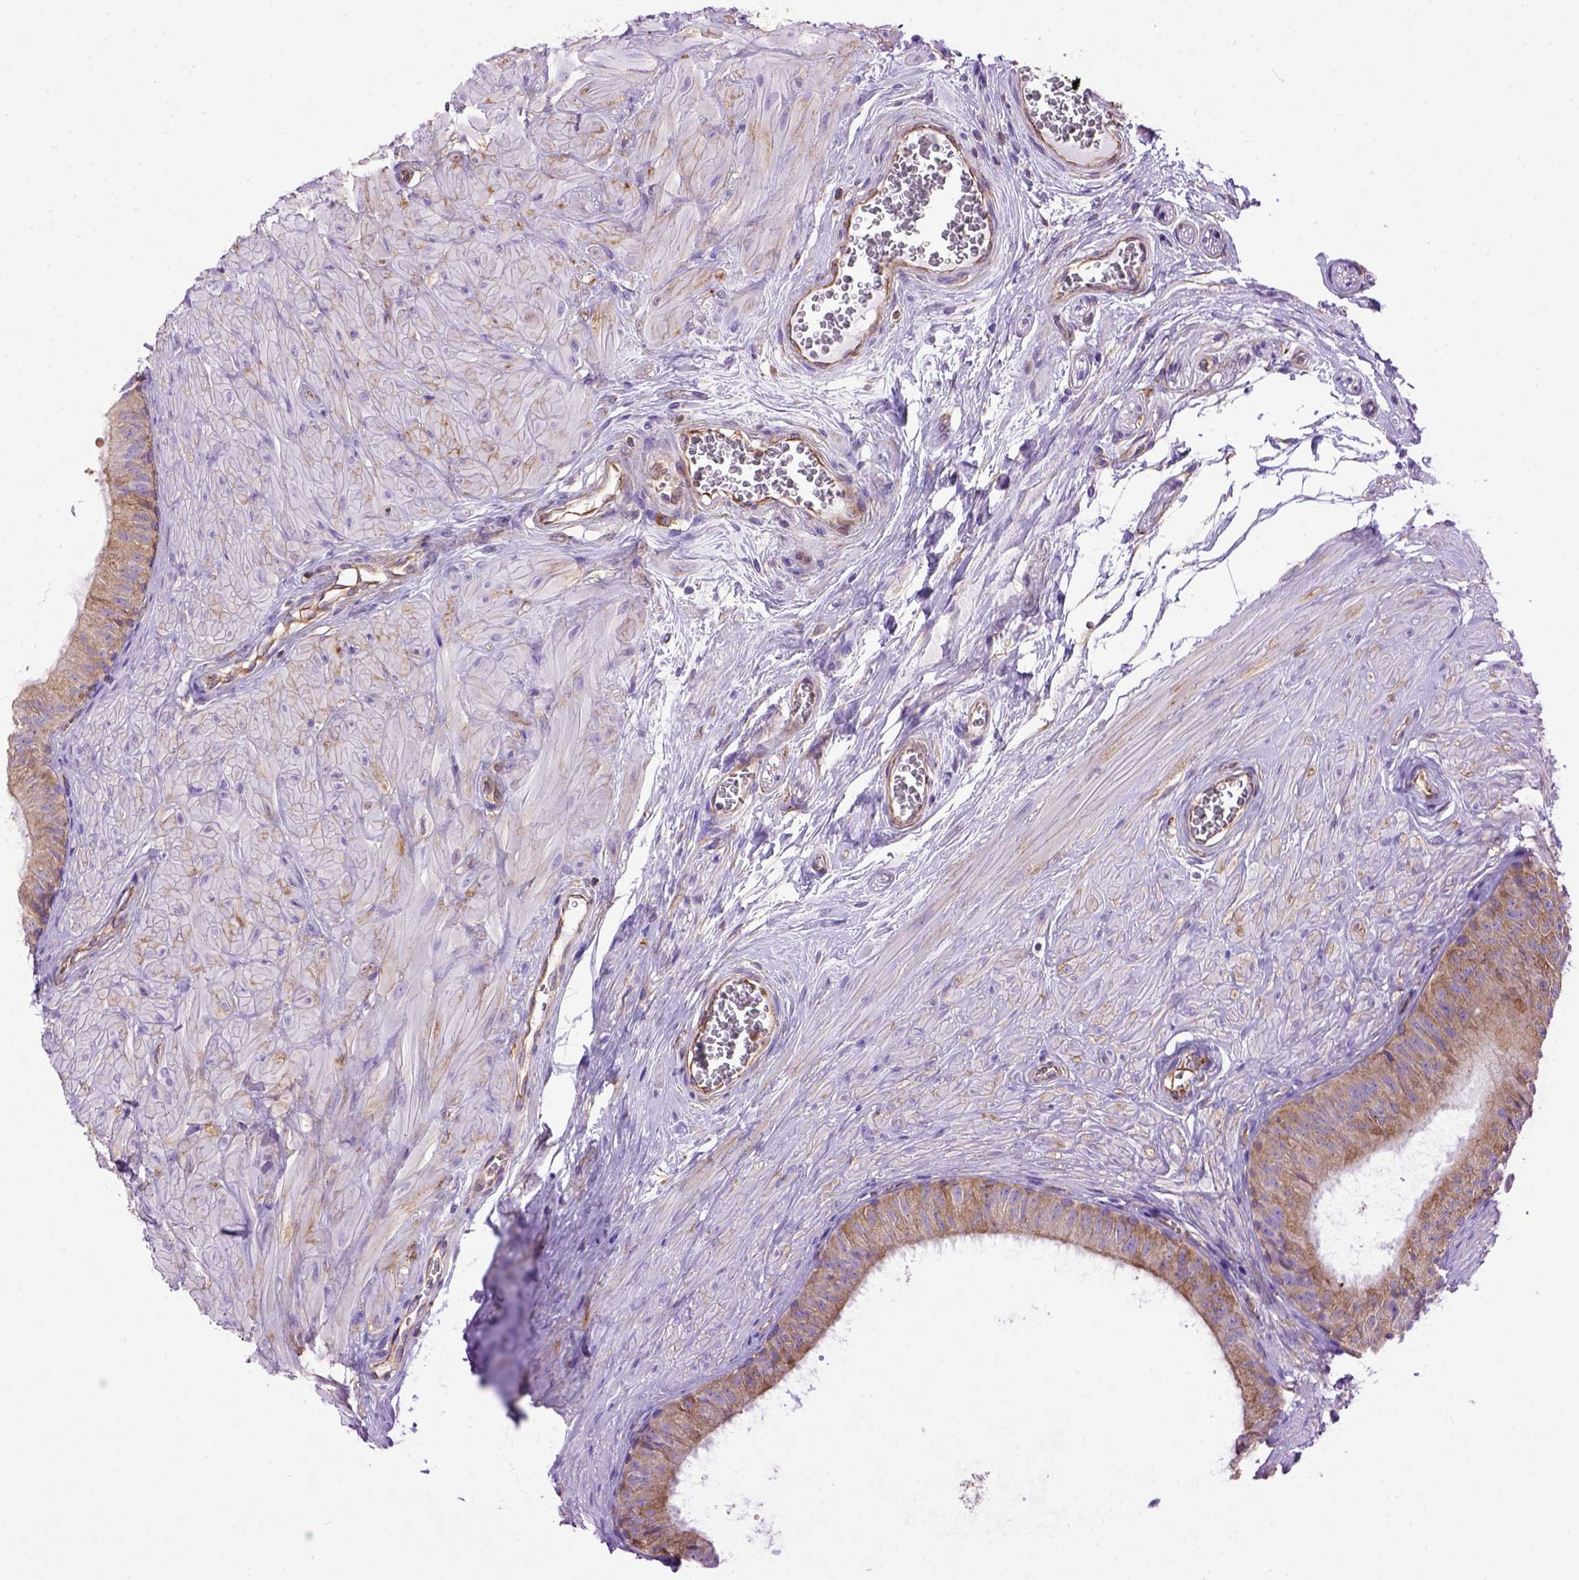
{"staining": {"intensity": "moderate", "quantity": ">75%", "location": "cytoplasmic/membranous"}, "tissue": "epididymis", "cell_type": "Glandular cells", "image_type": "normal", "snomed": [{"axis": "morphology", "description": "Normal tissue, NOS"}, {"axis": "topography", "description": "Epididymis"}], "caption": "Immunohistochemical staining of unremarkable human epididymis reveals >75% levels of moderate cytoplasmic/membranous protein staining in about >75% of glandular cells.", "gene": "MVP", "patient": {"sex": "male", "age": 37}}